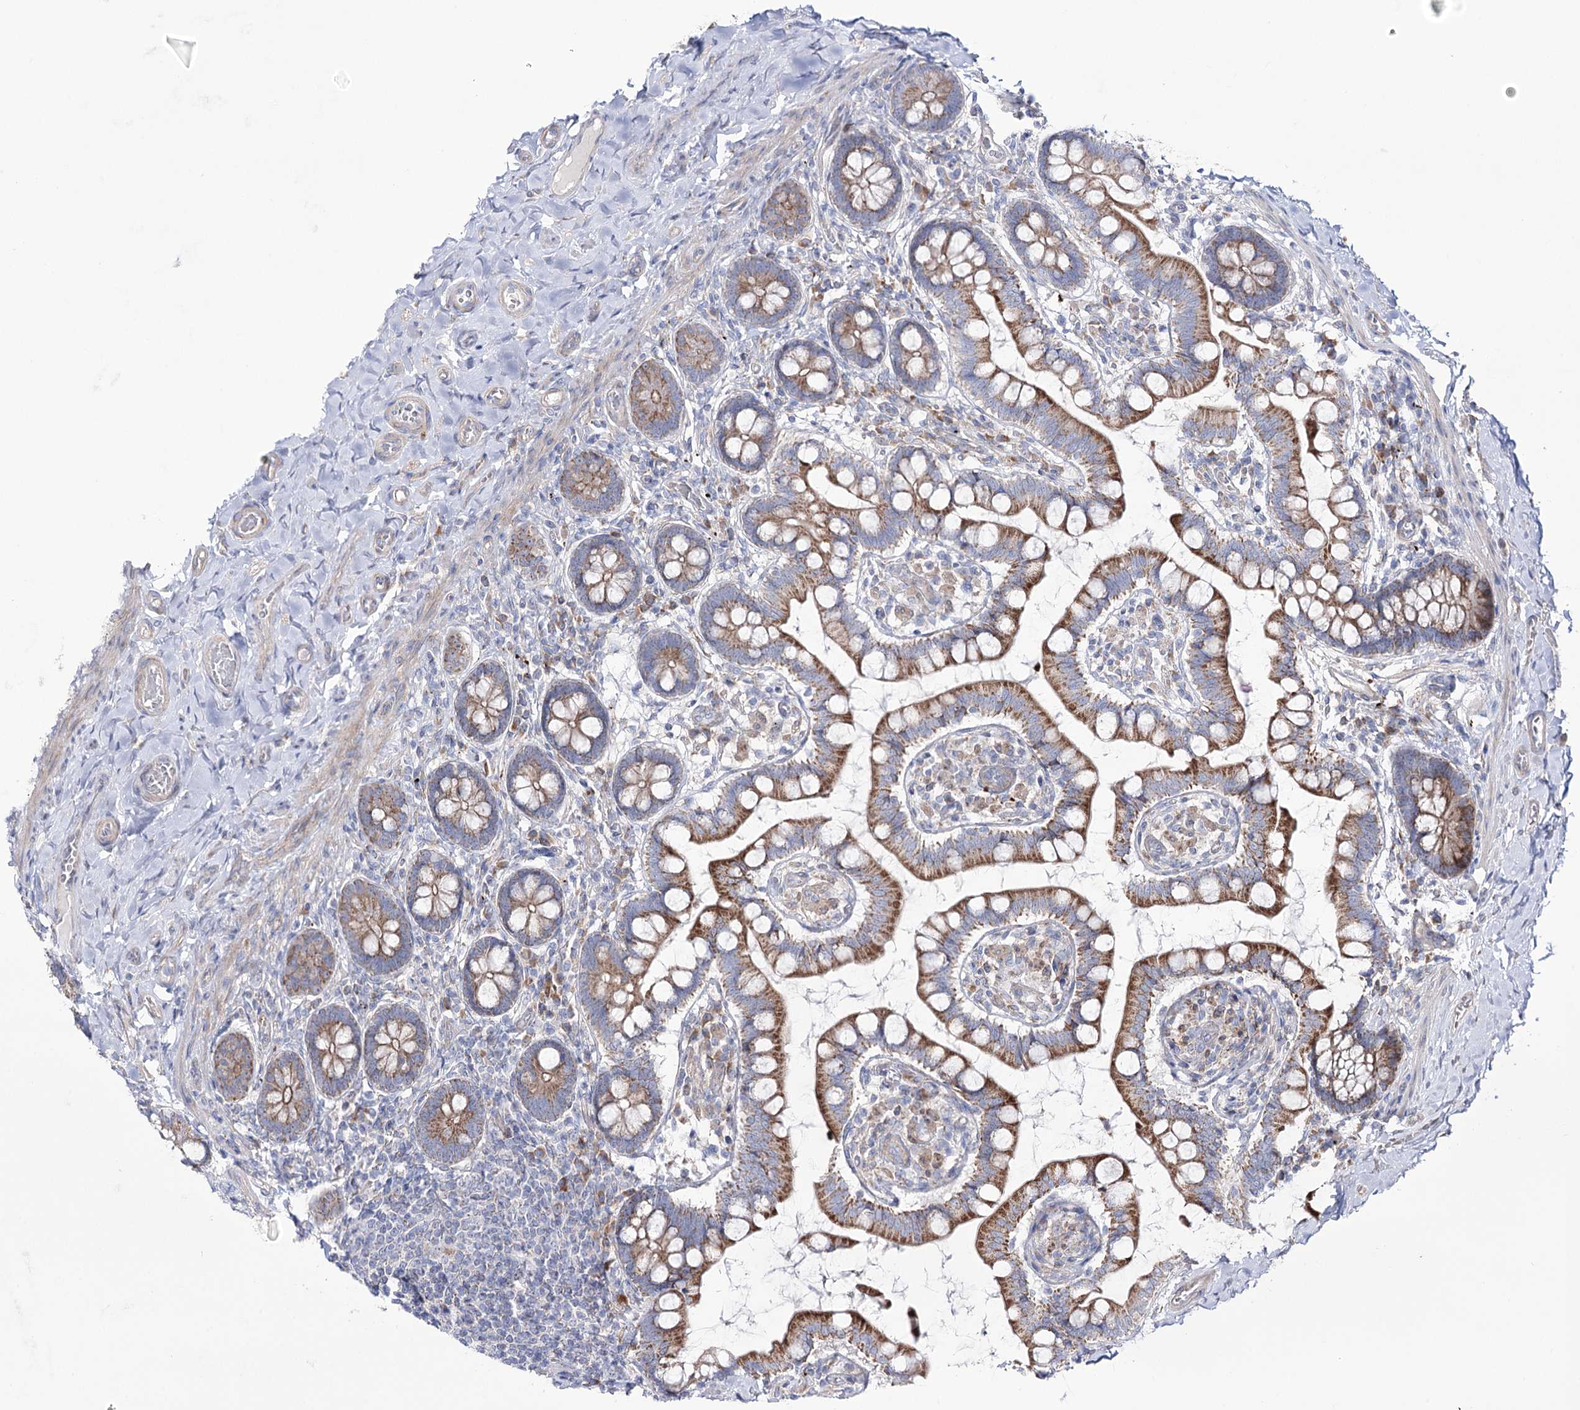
{"staining": {"intensity": "strong", "quantity": ">75%", "location": "cytoplasmic/membranous"}, "tissue": "small intestine", "cell_type": "Glandular cells", "image_type": "normal", "snomed": [{"axis": "morphology", "description": "Normal tissue, NOS"}, {"axis": "topography", "description": "Small intestine"}], "caption": "Protein staining exhibits strong cytoplasmic/membranous positivity in approximately >75% of glandular cells in benign small intestine. Ihc stains the protein of interest in brown and the nuclei are stained blue.", "gene": "METTL5", "patient": {"sex": "male", "age": 52}}